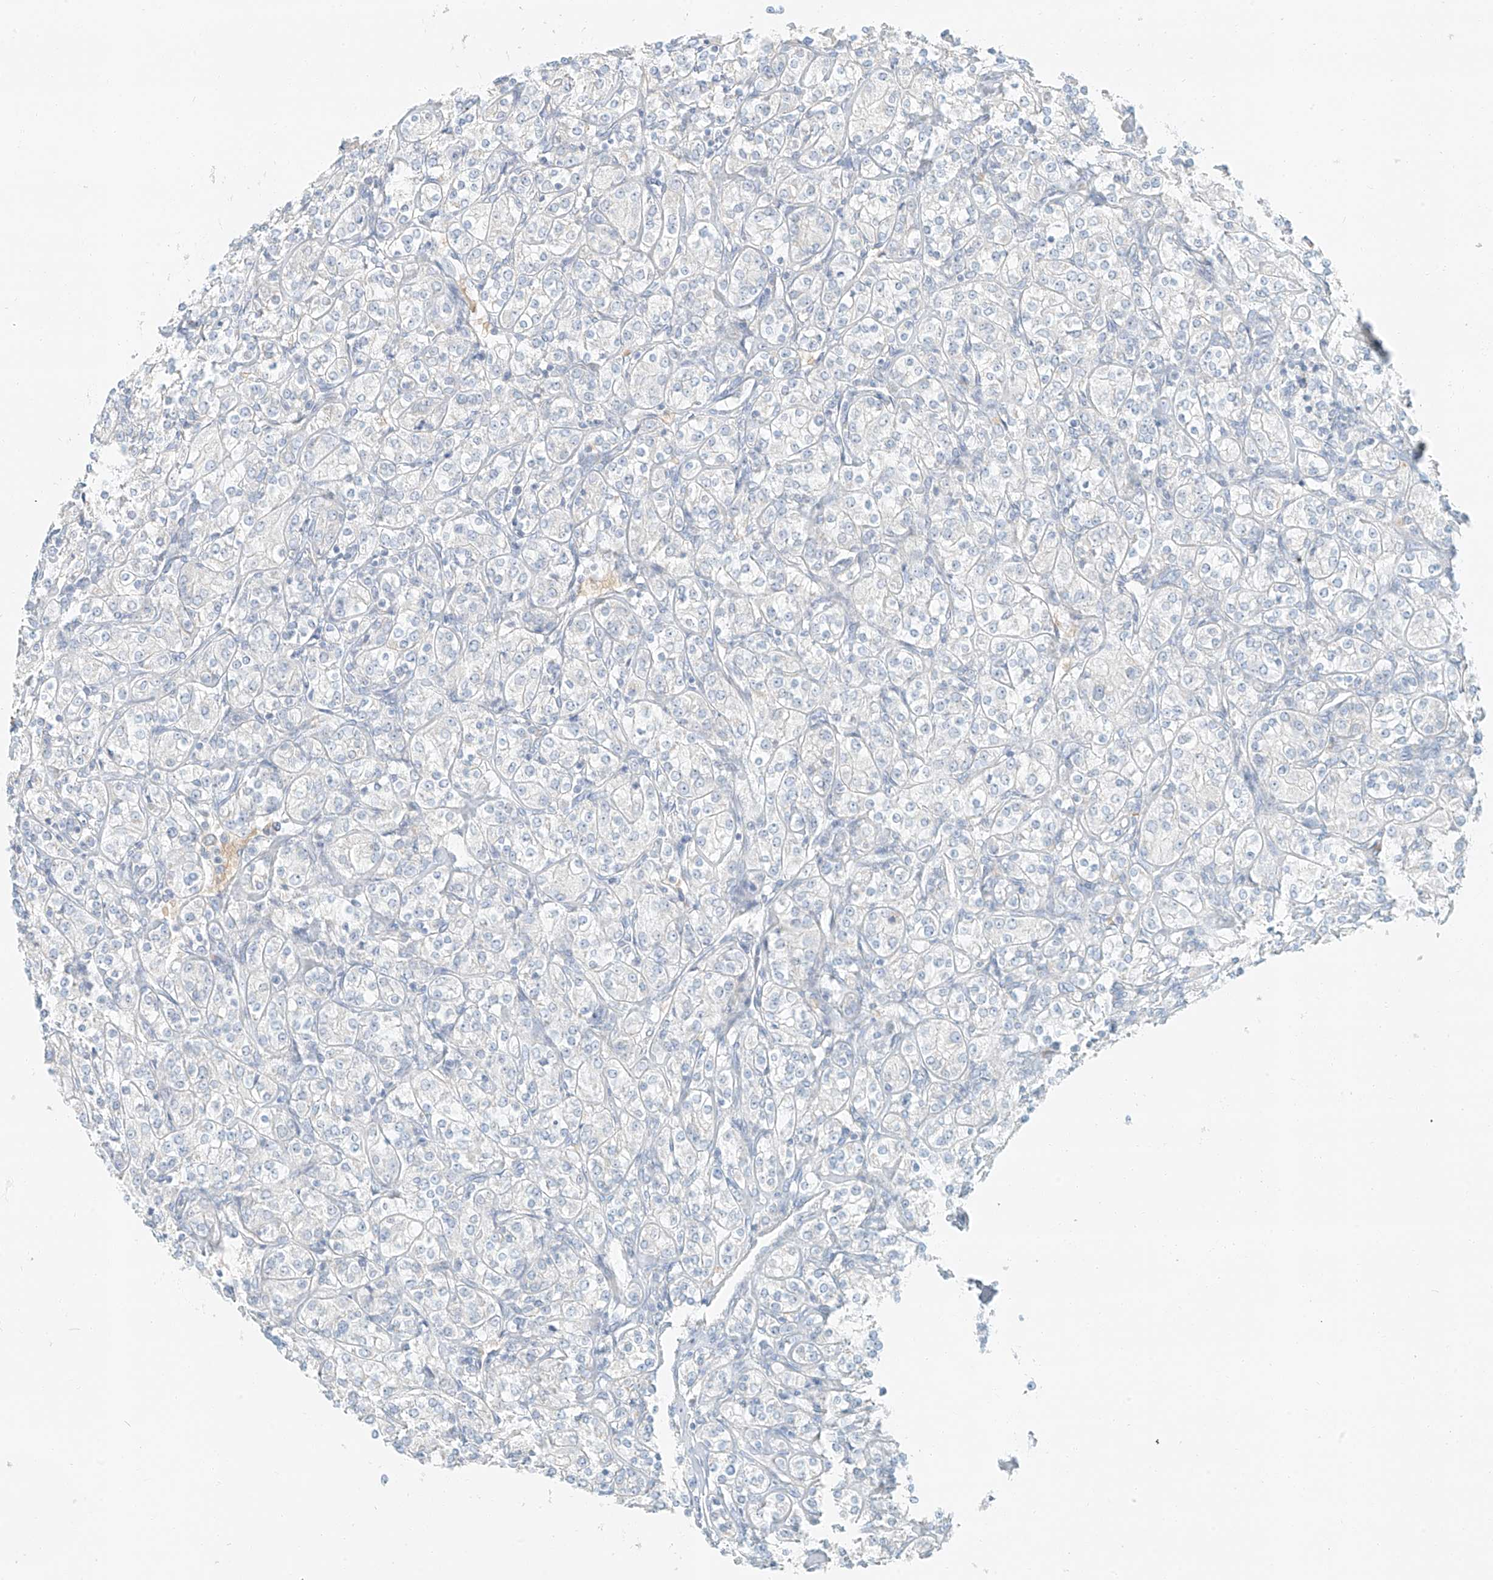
{"staining": {"intensity": "negative", "quantity": "none", "location": "none"}, "tissue": "renal cancer", "cell_type": "Tumor cells", "image_type": "cancer", "snomed": [{"axis": "morphology", "description": "Adenocarcinoma, NOS"}, {"axis": "topography", "description": "Kidney"}], "caption": "The photomicrograph exhibits no staining of tumor cells in adenocarcinoma (renal).", "gene": "PGC", "patient": {"sex": "male", "age": 77}}